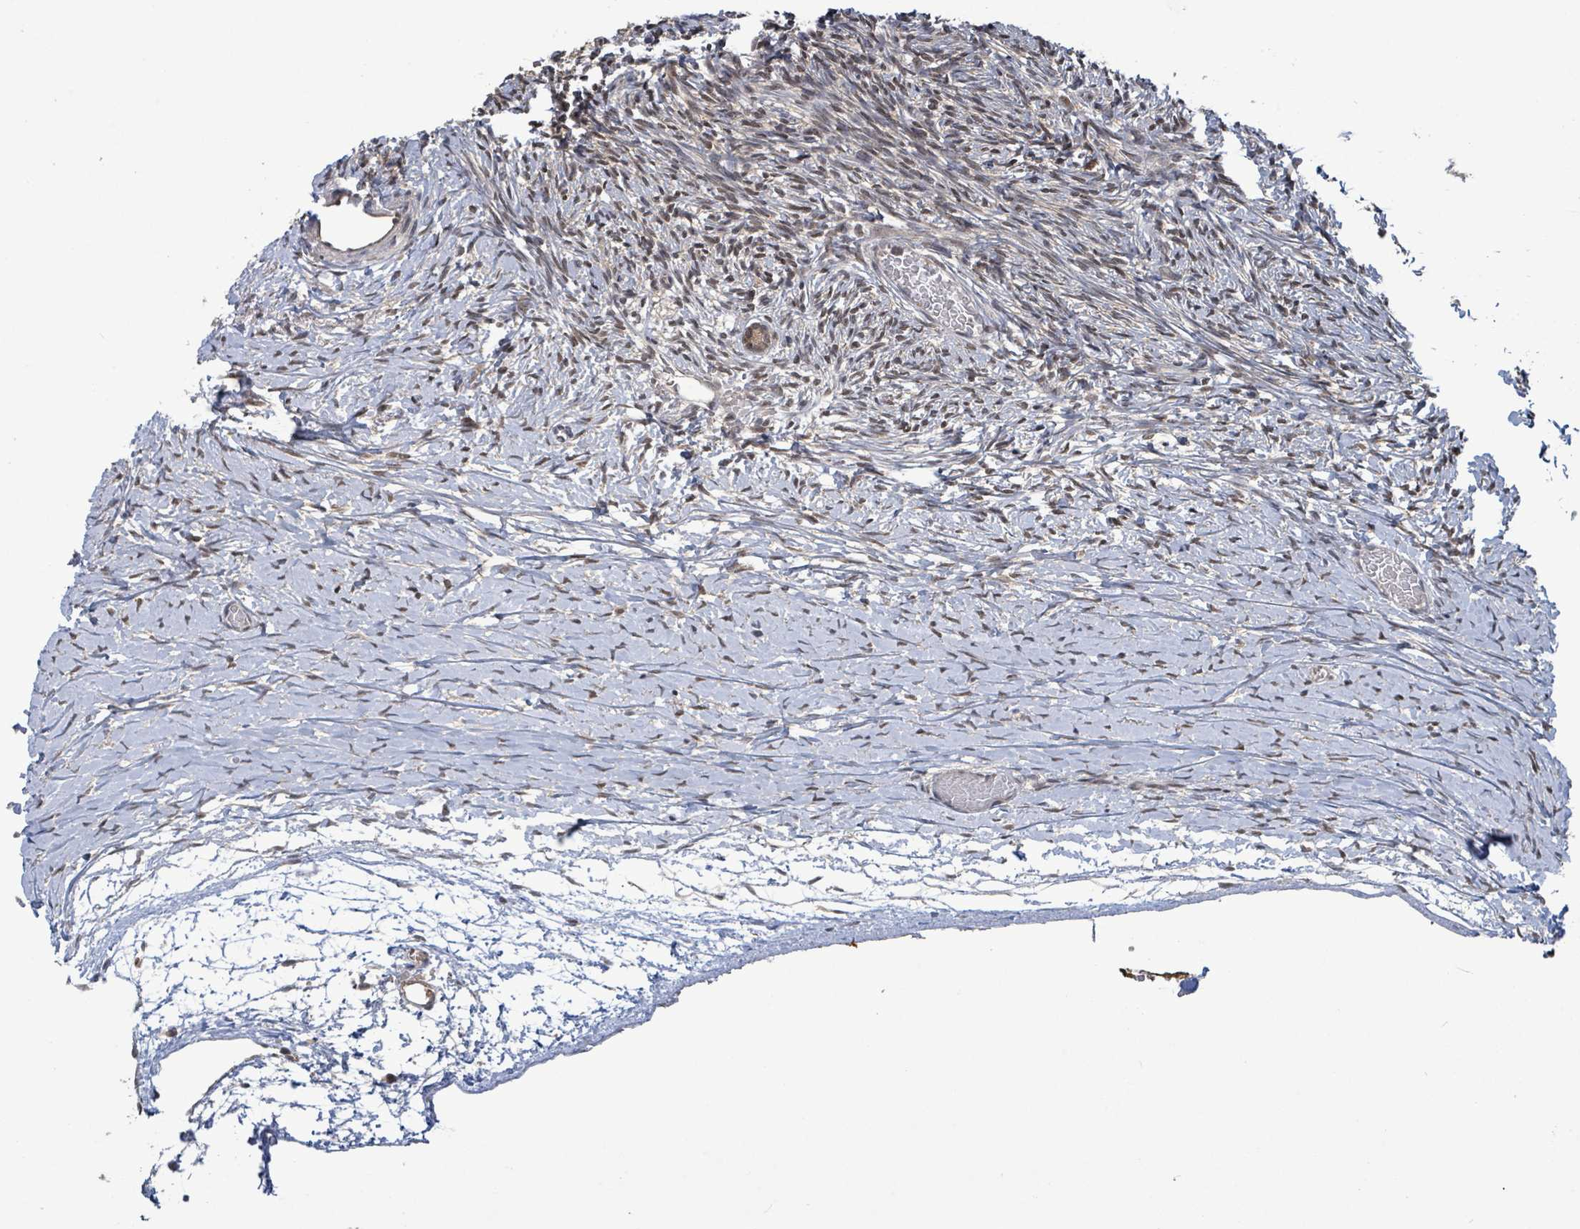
{"staining": {"intensity": "weak", "quantity": ">75%", "location": "cytoplasmic/membranous,nuclear"}, "tissue": "ovary", "cell_type": "Follicle cells", "image_type": "normal", "snomed": [{"axis": "morphology", "description": "Normal tissue, NOS"}, {"axis": "topography", "description": "Ovary"}], "caption": "An image of ovary stained for a protein exhibits weak cytoplasmic/membranous,nuclear brown staining in follicle cells. The protein of interest is shown in brown color, while the nuclei are stained blue.", "gene": "FBXO6", "patient": {"sex": "female", "age": 39}}